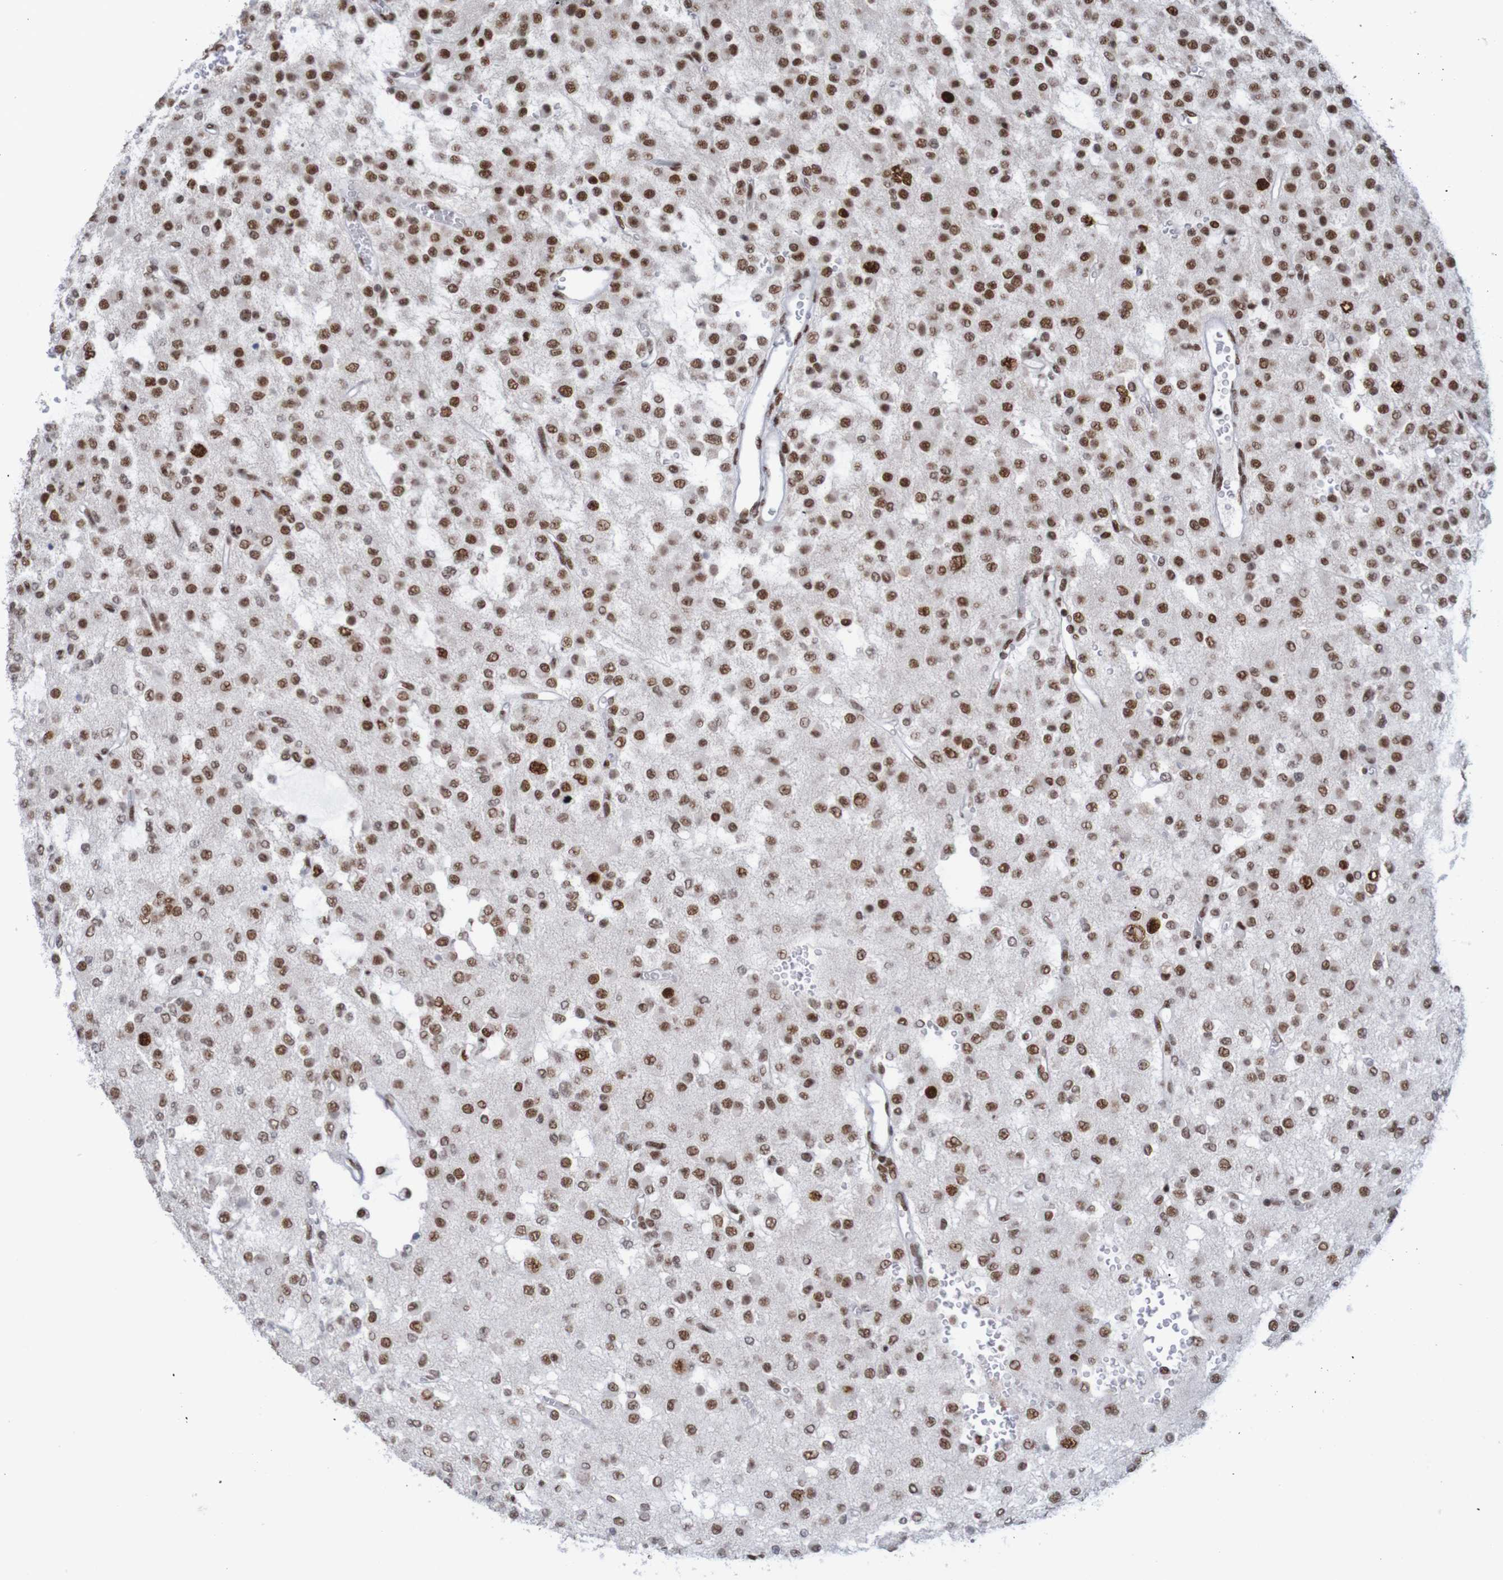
{"staining": {"intensity": "strong", "quantity": ">75%", "location": "nuclear"}, "tissue": "glioma", "cell_type": "Tumor cells", "image_type": "cancer", "snomed": [{"axis": "morphology", "description": "Glioma, malignant, Low grade"}, {"axis": "topography", "description": "Brain"}], "caption": "Glioma stained with a protein marker exhibits strong staining in tumor cells.", "gene": "THRAP3", "patient": {"sex": "male", "age": 38}}